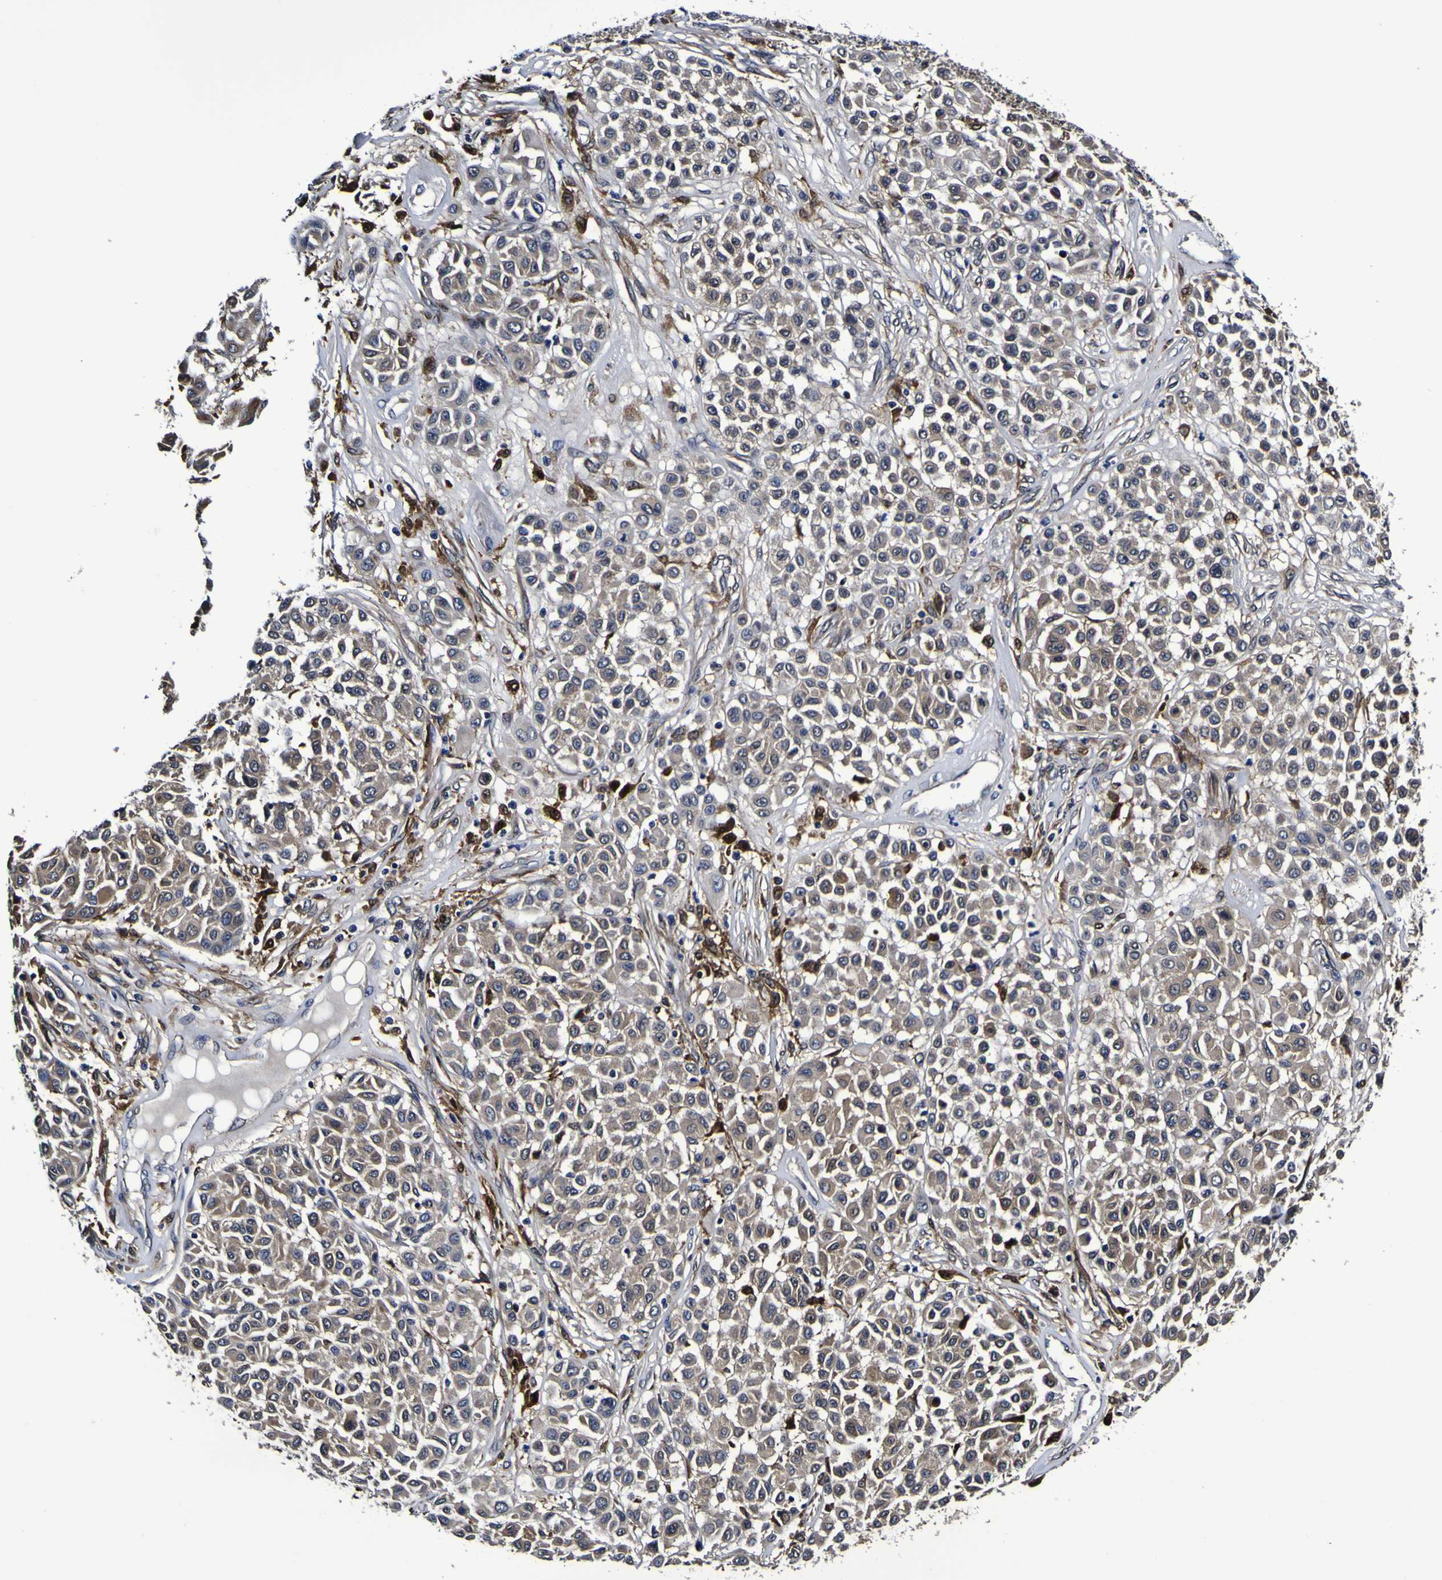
{"staining": {"intensity": "weak", "quantity": ">75%", "location": "cytoplasmic/membranous"}, "tissue": "melanoma", "cell_type": "Tumor cells", "image_type": "cancer", "snomed": [{"axis": "morphology", "description": "Malignant melanoma, Metastatic site"}, {"axis": "topography", "description": "Soft tissue"}], "caption": "Protein staining of malignant melanoma (metastatic site) tissue demonstrates weak cytoplasmic/membranous positivity in about >75% of tumor cells.", "gene": "GPX1", "patient": {"sex": "male", "age": 41}}